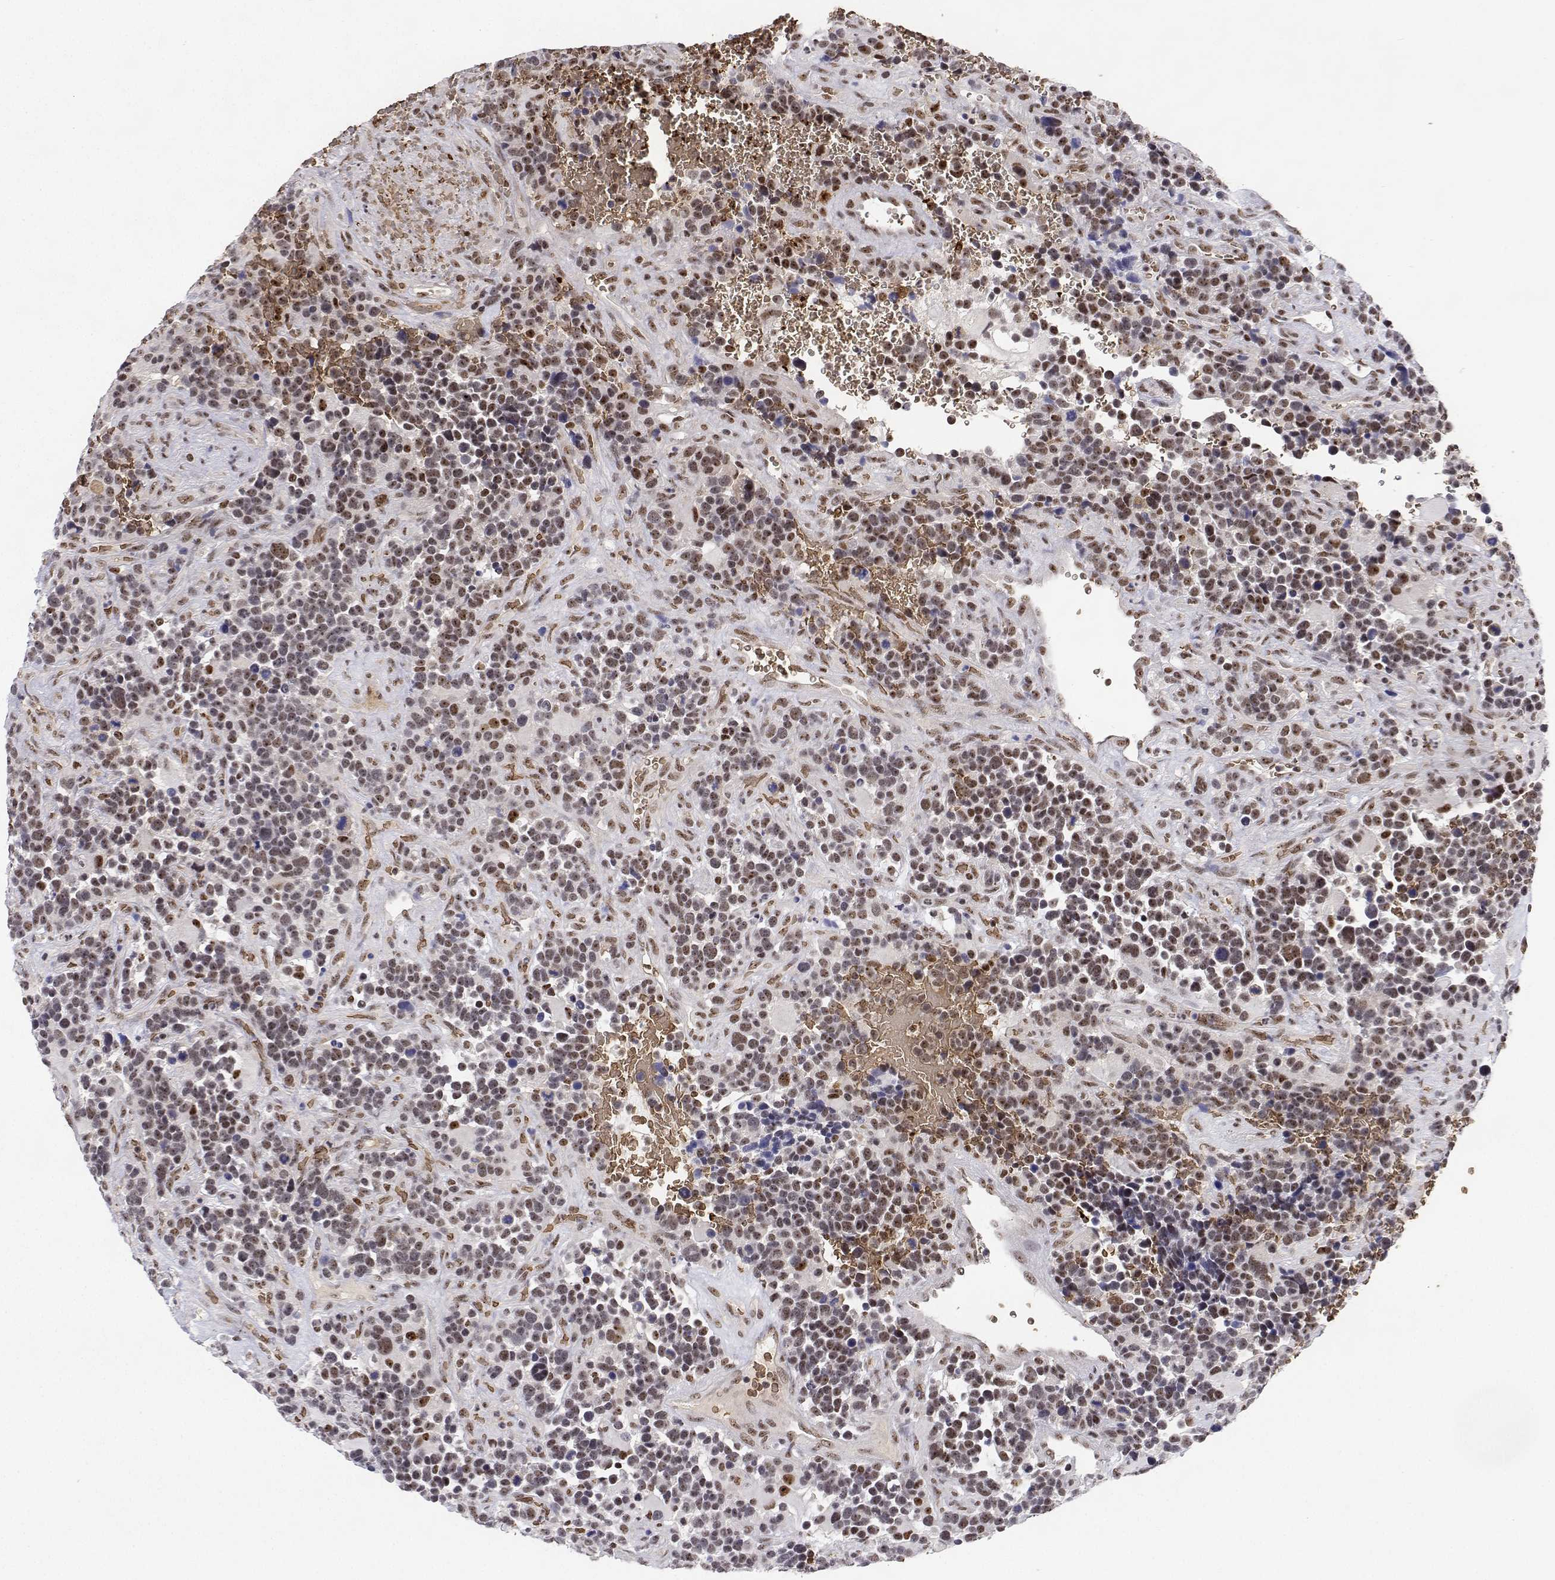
{"staining": {"intensity": "moderate", "quantity": "25%-75%", "location": "nuclear"}, "tissue": "glioma", "cell_type": "Tumor cells", "image_type": "cancer", "snomed": [{"axis": "morphology", "description": "Glioma, malignant, High grade"}, {"axis": "topography", "description": "Brain"}], "caption": "High-power microscopy captured an immunohistochemistry photomicrograph of malignant high-grade glioma, revealing moderate nuclear staining in about 25%-75% of tumor cells.", "gene": "ADAR", "patient": {"sex": "male", "age": 33}}